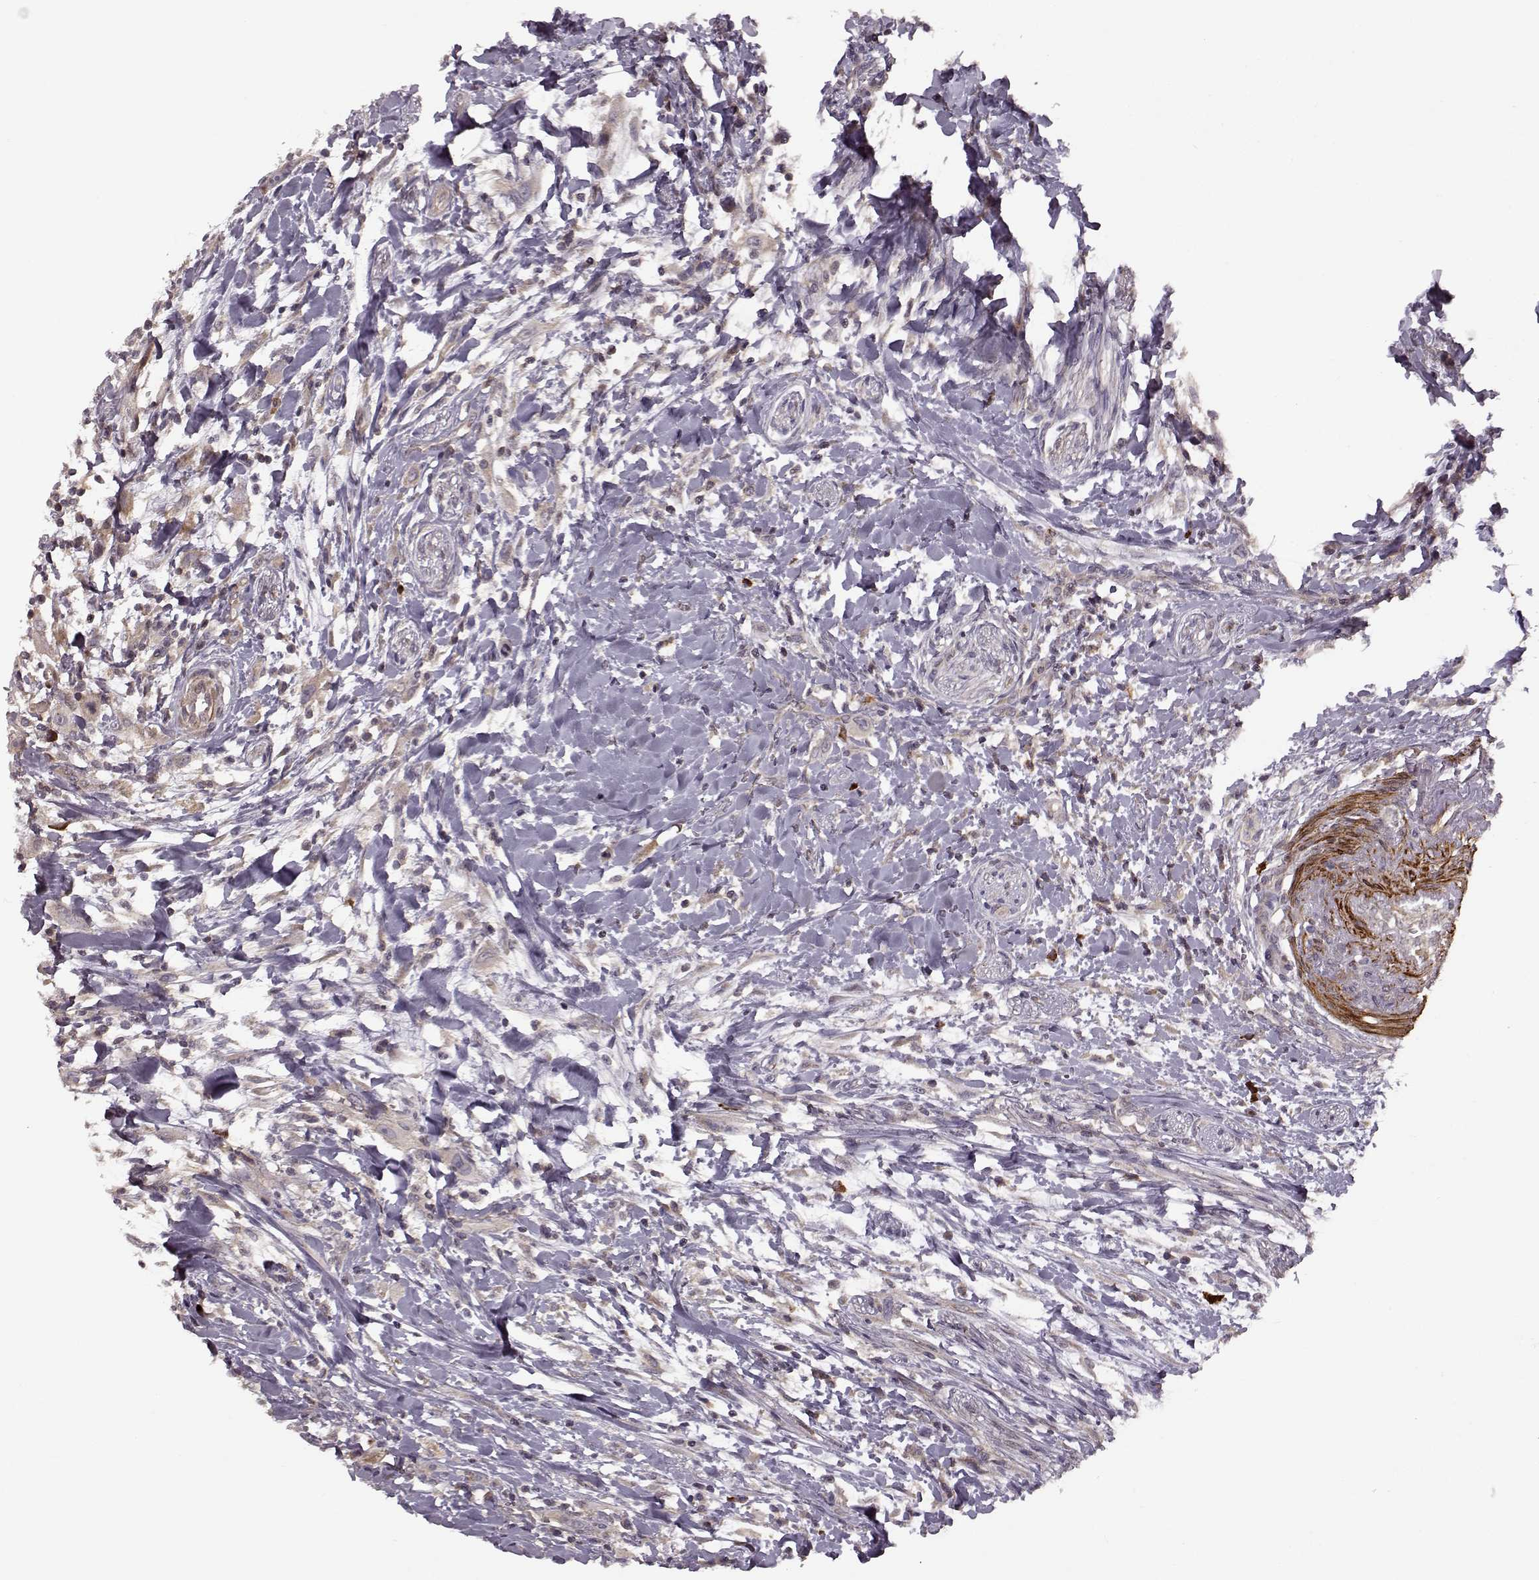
{"staining": {"intensity": "weak", "quantity": "<25%", "location": "cytoplasmic/membranous"}, "tissue": "head and neck cancer", "cell_type": "Tumor cells", "image_type": "cancer", "snomed": [{"axis": "morphology", "description": "Squamous cell carcinoma, NOS"}, {"axis": "morphology", "description": "Squamous cell carcinoma, metastatic, NOS"}, {"axis": "topography", "description": "Oral tissue"}, {"axis": "topography", "description": "Head-Neck"}], "caption": "This is a photomicrograph of immunohistochemistry staining of head and neck cancer, which shows no positivity in tumor cells.", "gene": "SLAIN2", "patient": {"sex": "female", "age": 85}}